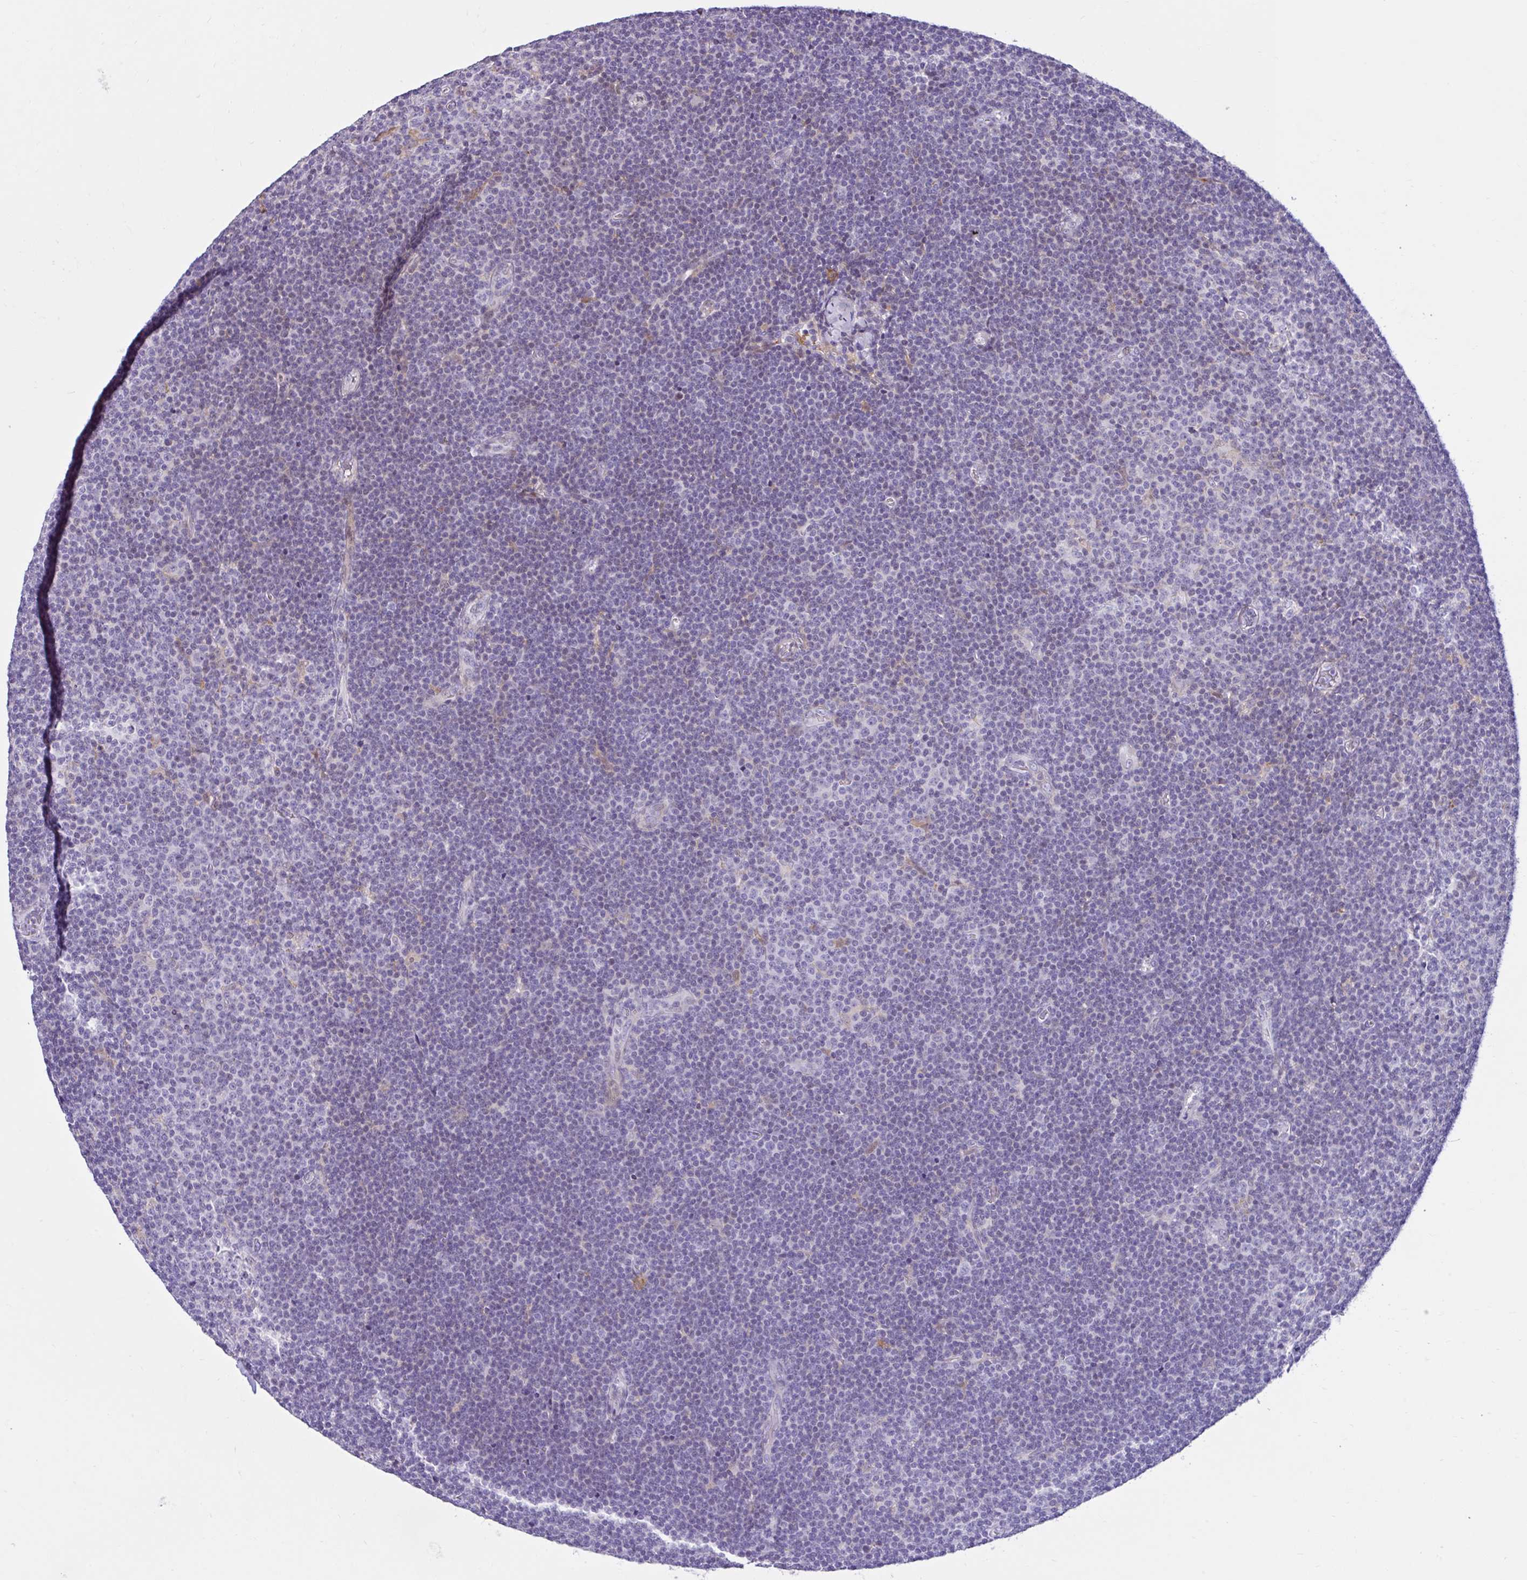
{"staining": {"intensity": "negative", "quantity": "none", "location": "none"}, "tissue": "lymphoma", "cell_type": "Tumor cells", "image_type": "cancer", "snomed": [{"axis": "morphology", "description": "Malignant lymphoma, non-Hodgkin's type, Low grade"}, {"axis": "topography", "description": "Lymph node"}], "caption": "Immunohistochemistry (IHC) image of neoplastic tissue: human lymphoma stained with DAB (3,3'-diaminobenzidine) demonstrates no significant protein expression in tumor cells.", "gene": "NHLH2", "patient": {"sex": "male", "age": 48}}